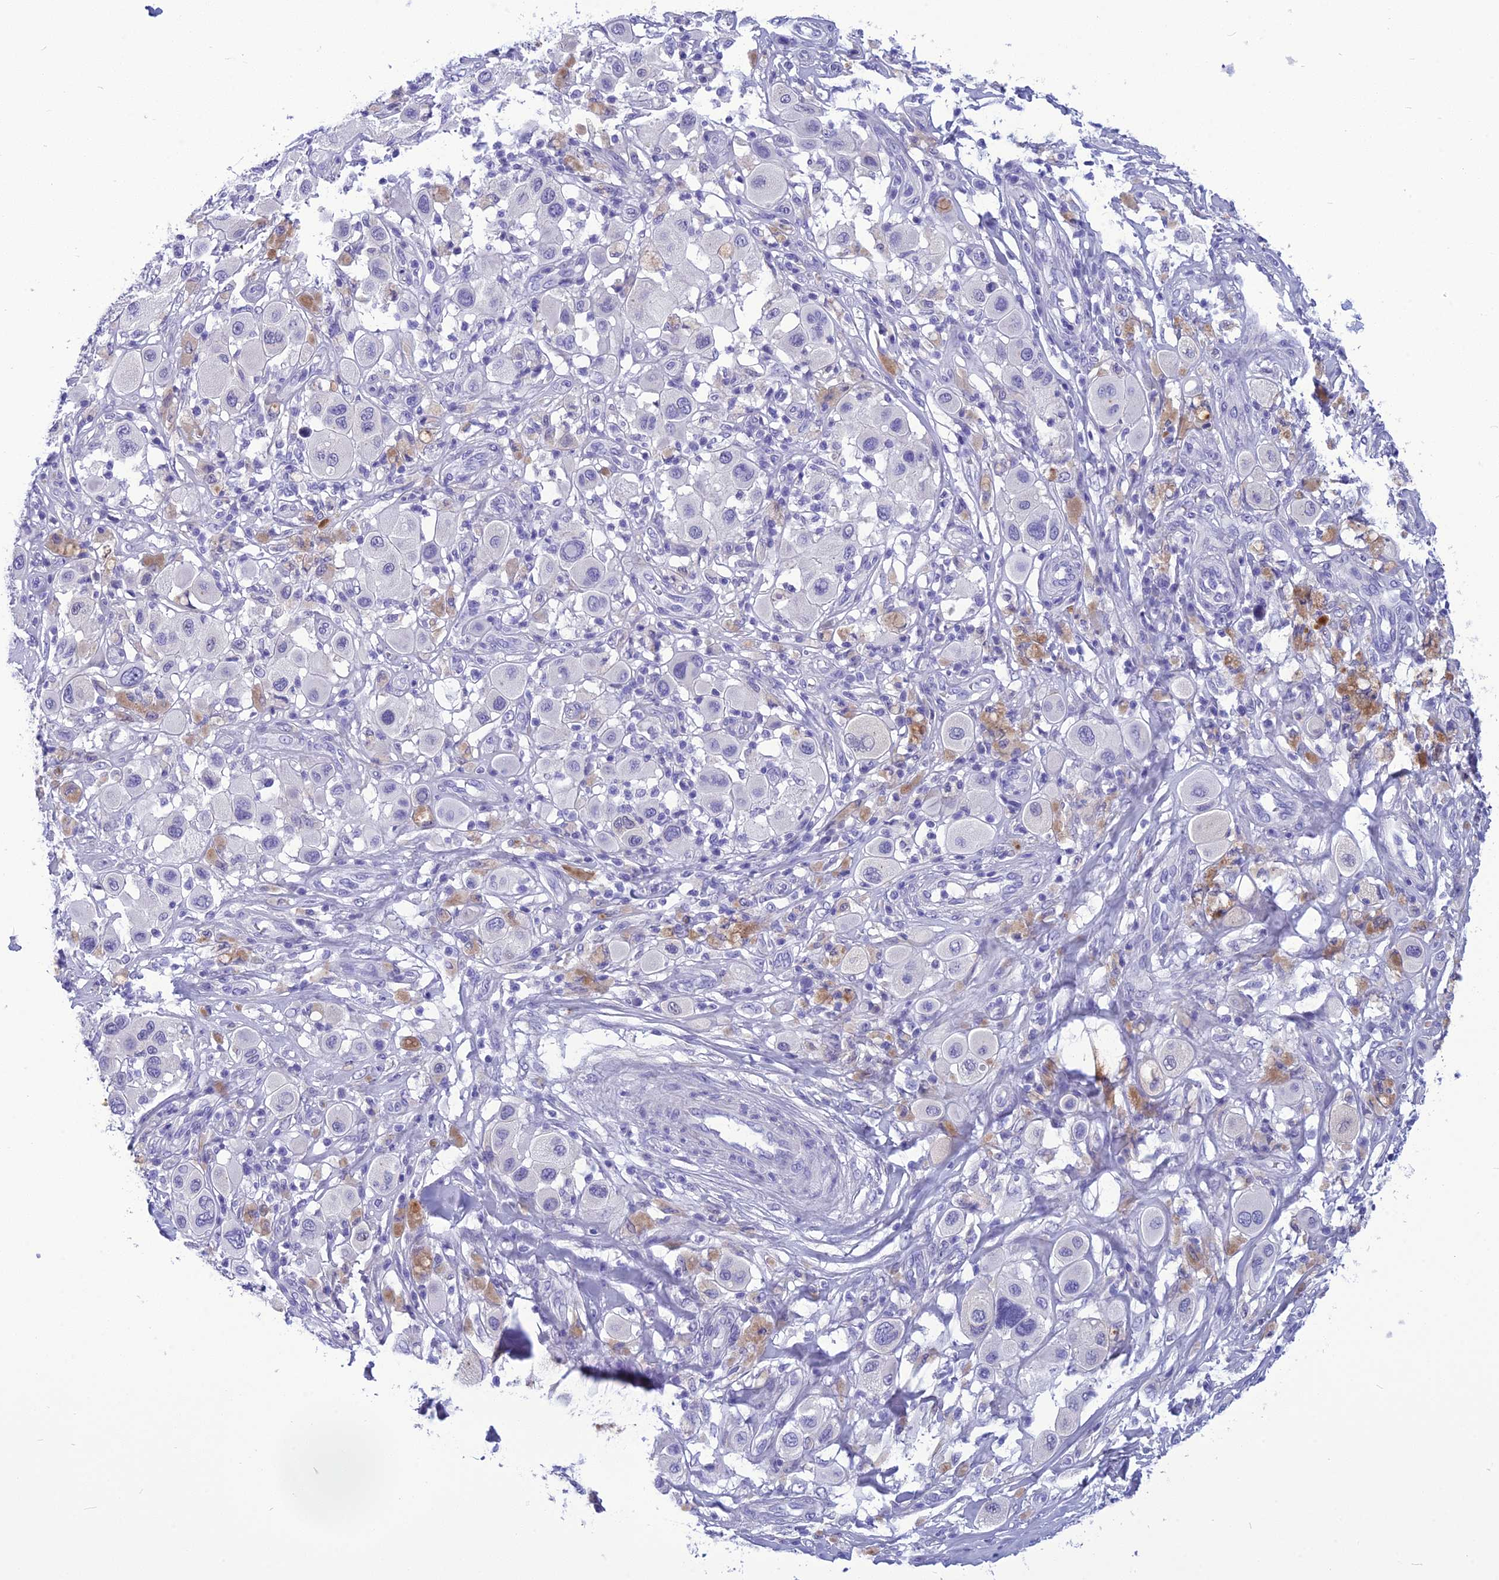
{"staining": {"intensity": "negative", "quantity": "none", "location": "none"}, "tissue": "melanoma", "cell_type": "Tumor cells", "image_type": "cancer", "snomed": [{"axis": "morphology", "description": "Malignant melanoma, Metastatic site"}, {"axis": "topography", "description": "Skin"}], "caption": "This photomicrograph is of melanoma stained with IHC to label a protein in brown with the nuclei are counter-stained blue. There is no staining in tumor cells.", "gene": "BBS2", "patient": {"sex": "male", "age": 41}}